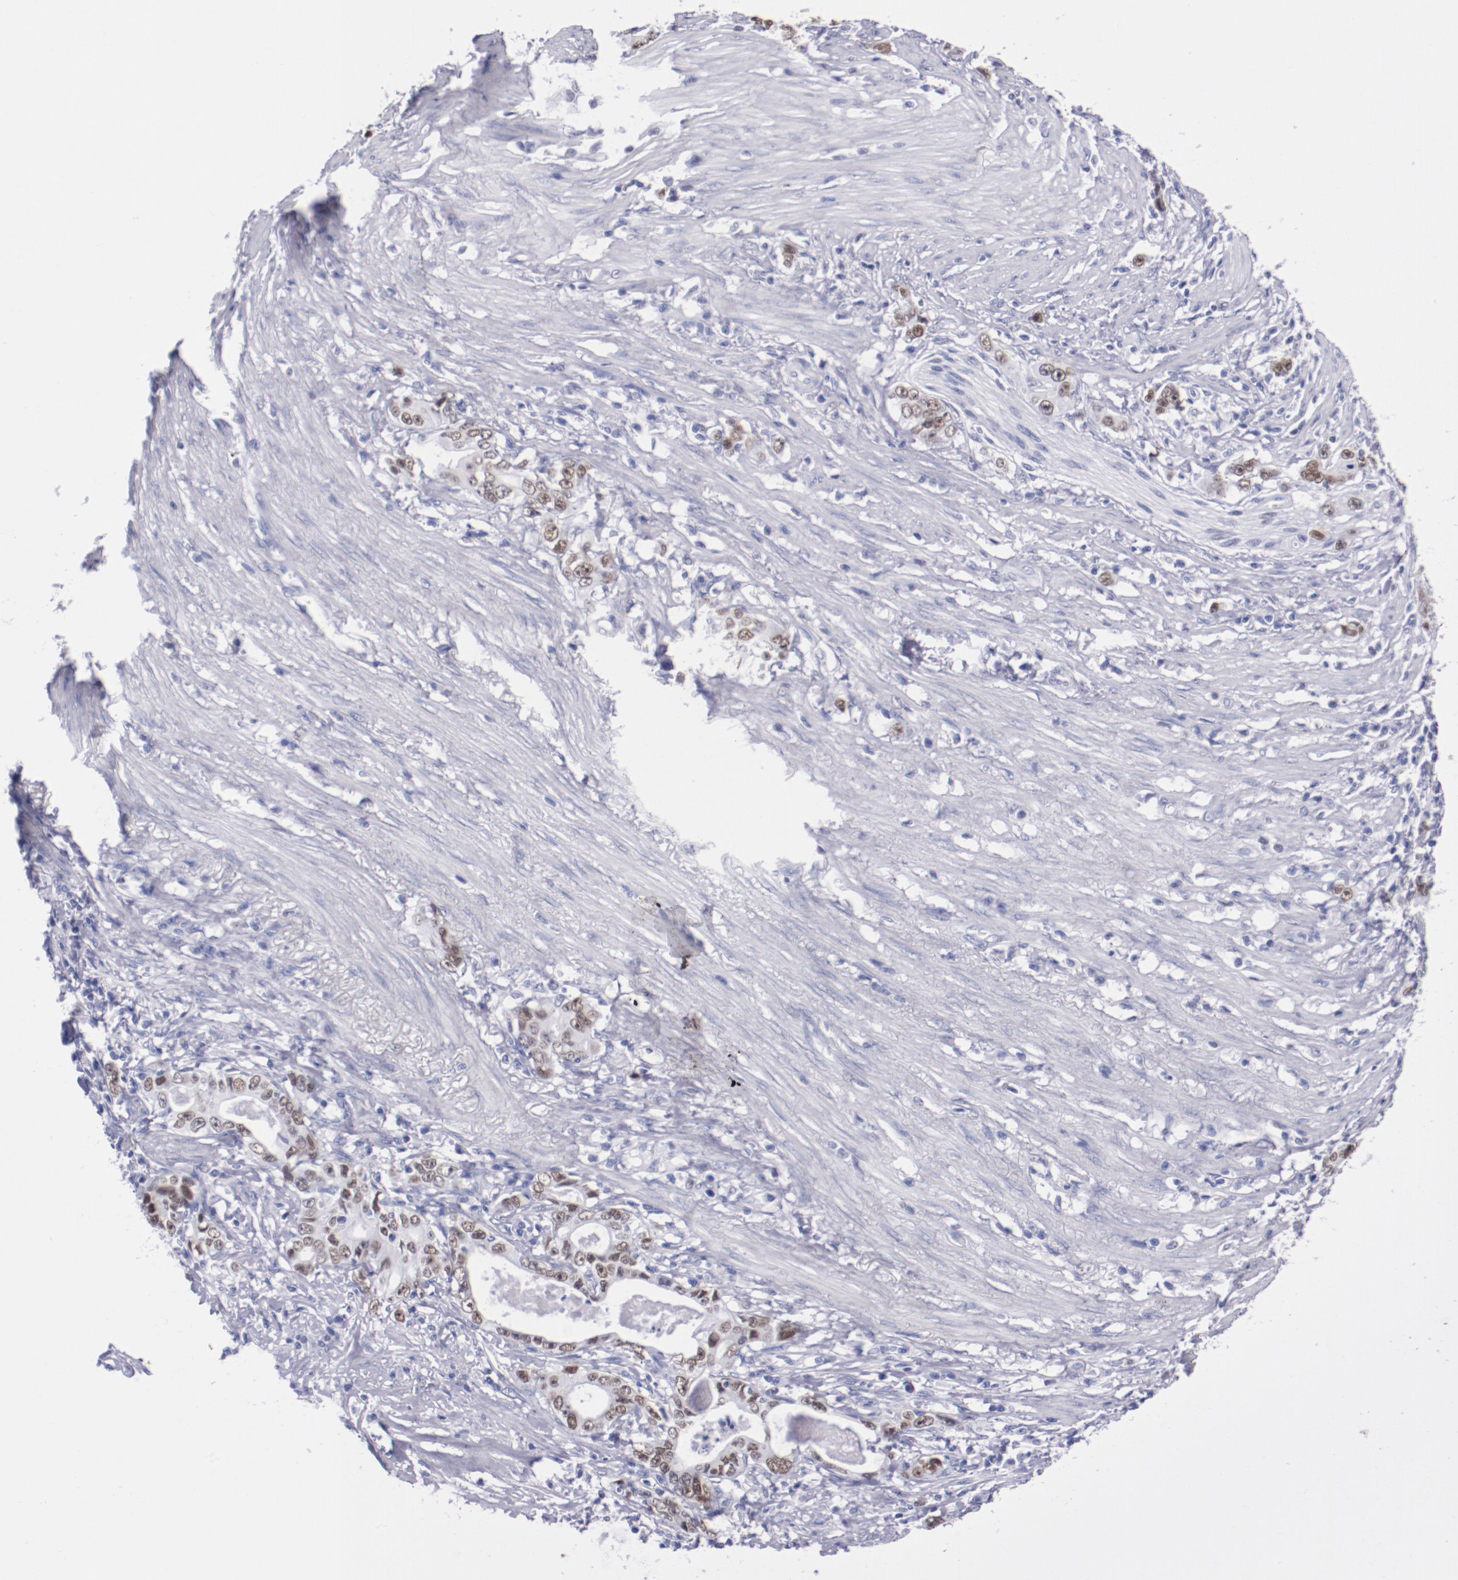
{"staining": {"intensity": "moderate", "quantity": ">75%", "location": "nuclear"}, "tissue": "stomach cancer", "cell_type": "Tumor cells", "image_type": "cancer", "snomed": [{"axis": "morphology", "description": "Adenocarcinoma, NOS"}, {"axis": "topography", "description": "Stomach, lower"}], "caption": "Immunohistochemical staining of human stomach cancer shows medium levels of moderate nuclear protein expression in about >75% of tumor cells.", "gene": "HNF1B", "patient": {"sex": "female", "age": 72}}